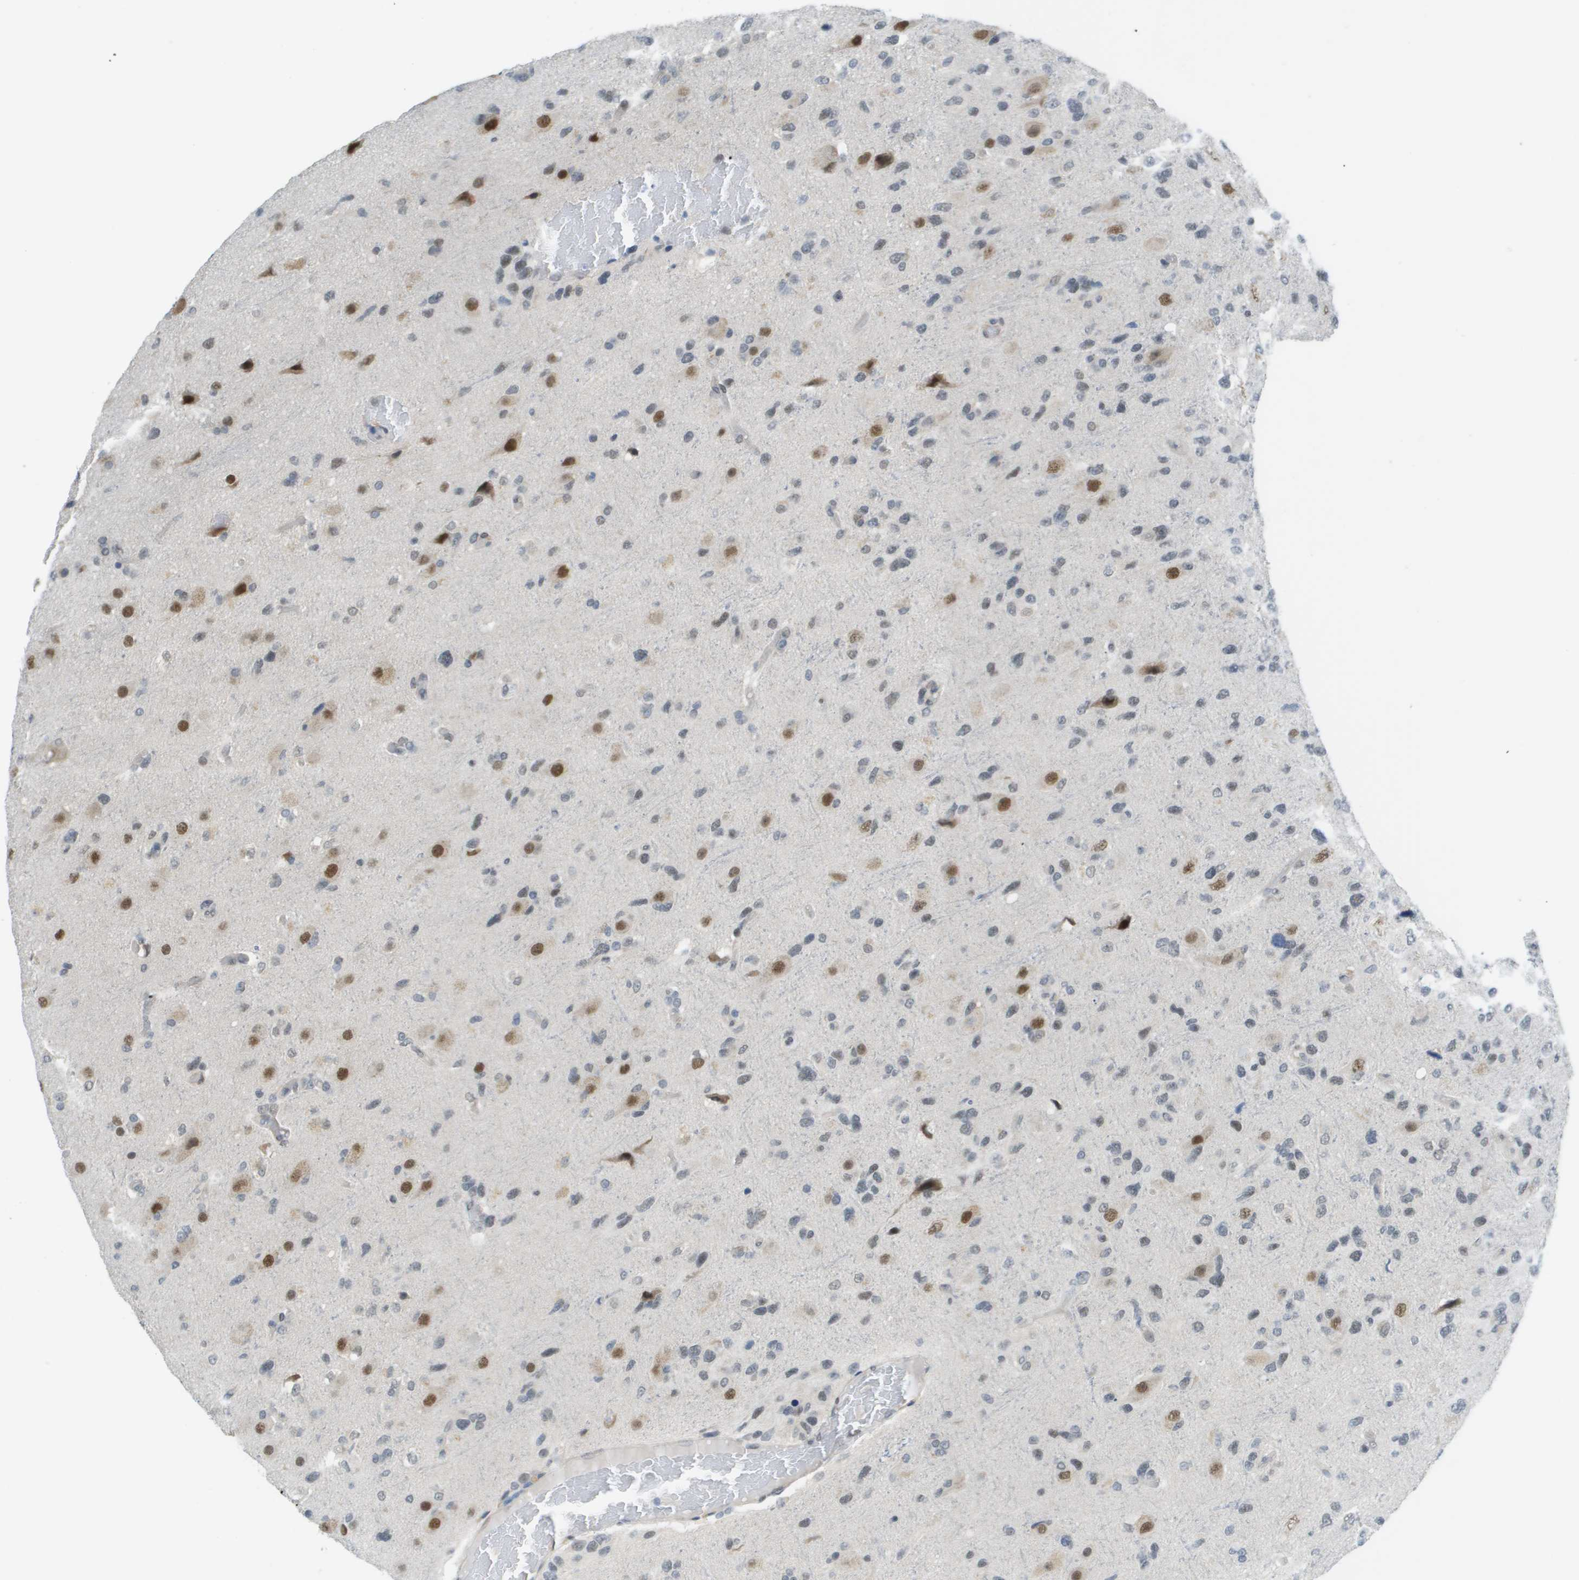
{"staining": {"intensity": "weak", "quantity": "25%-75%", "location": "nuclear"}, "tissue": "glioma", "cell_type": "Tumor cells", "image_type": "cancer", "snomed": [{"axis": "morphology", "description": "Glioma, malignant, High grade"}, {"axis": "topography", "description": "Brain"}], "caption": "Immunohistochemistry histopathology image of neoplastic tissue: high-grade glioma (malignant) stained using immunohistochemistry (IHC) exhibits low levels of weak protein expression localized specifically in the nuclear of tumor cells, appearing as a nuclear brown color.", "gene": "ARID1B", "patient": {"sex": "female", "age": 58}}